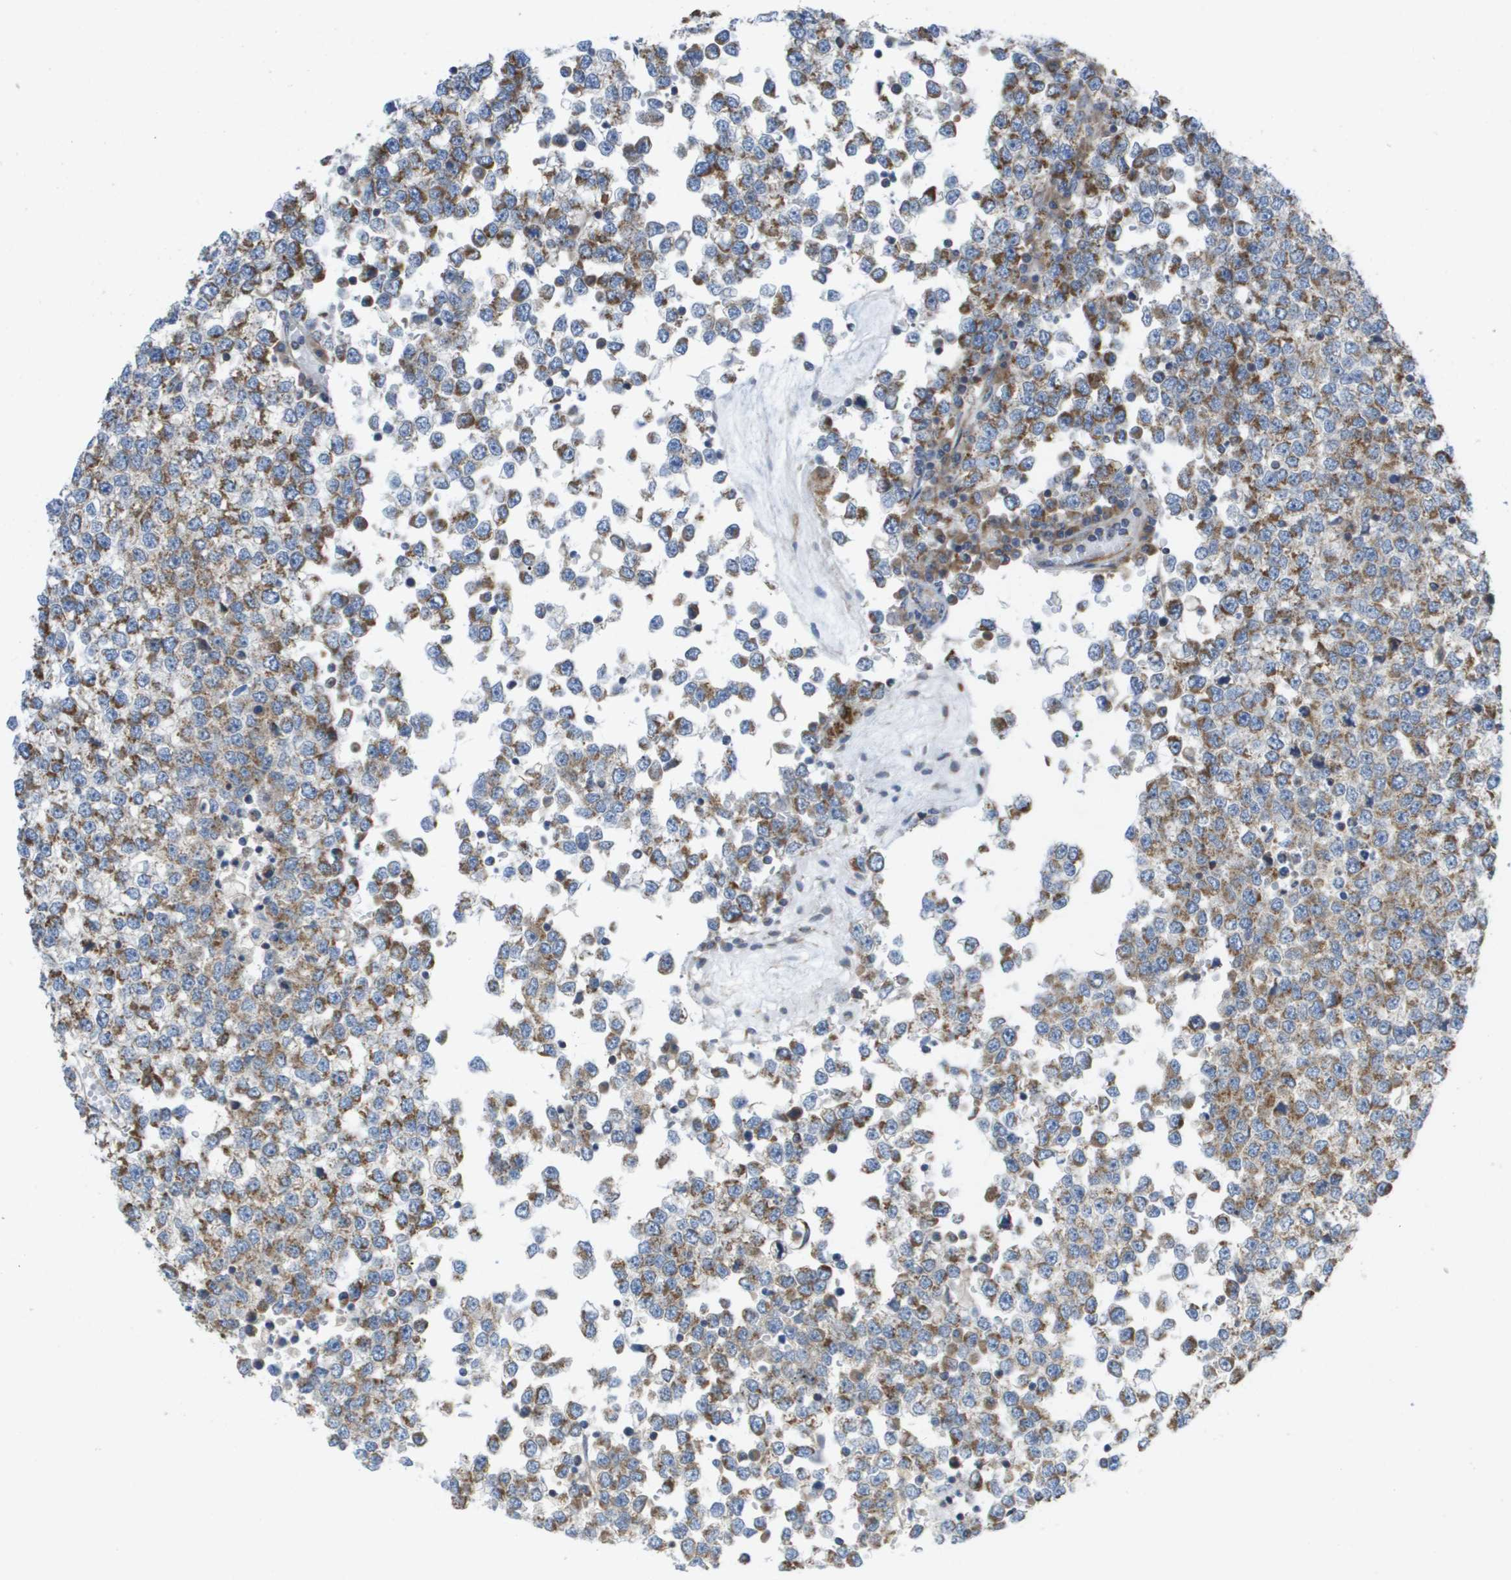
{"staining": {"intensity": "moderate", "quantity": ">75%", "location": "cytoplasmic/membranous"}, "tissue": "testis cancer", "cell_type": "Tumor cells", "image_type": "cancer", "snomed": [{"axis": "morphology", "description": "Seminoma, NOS"}, {"axis": "topography", "description": "Testis"}], "caption": "Testis seminoma stained with a protein marker shows moderate staining in tumor cells.", "gene": "FIS1", "patient": {"sex": "male", "age": 65}}